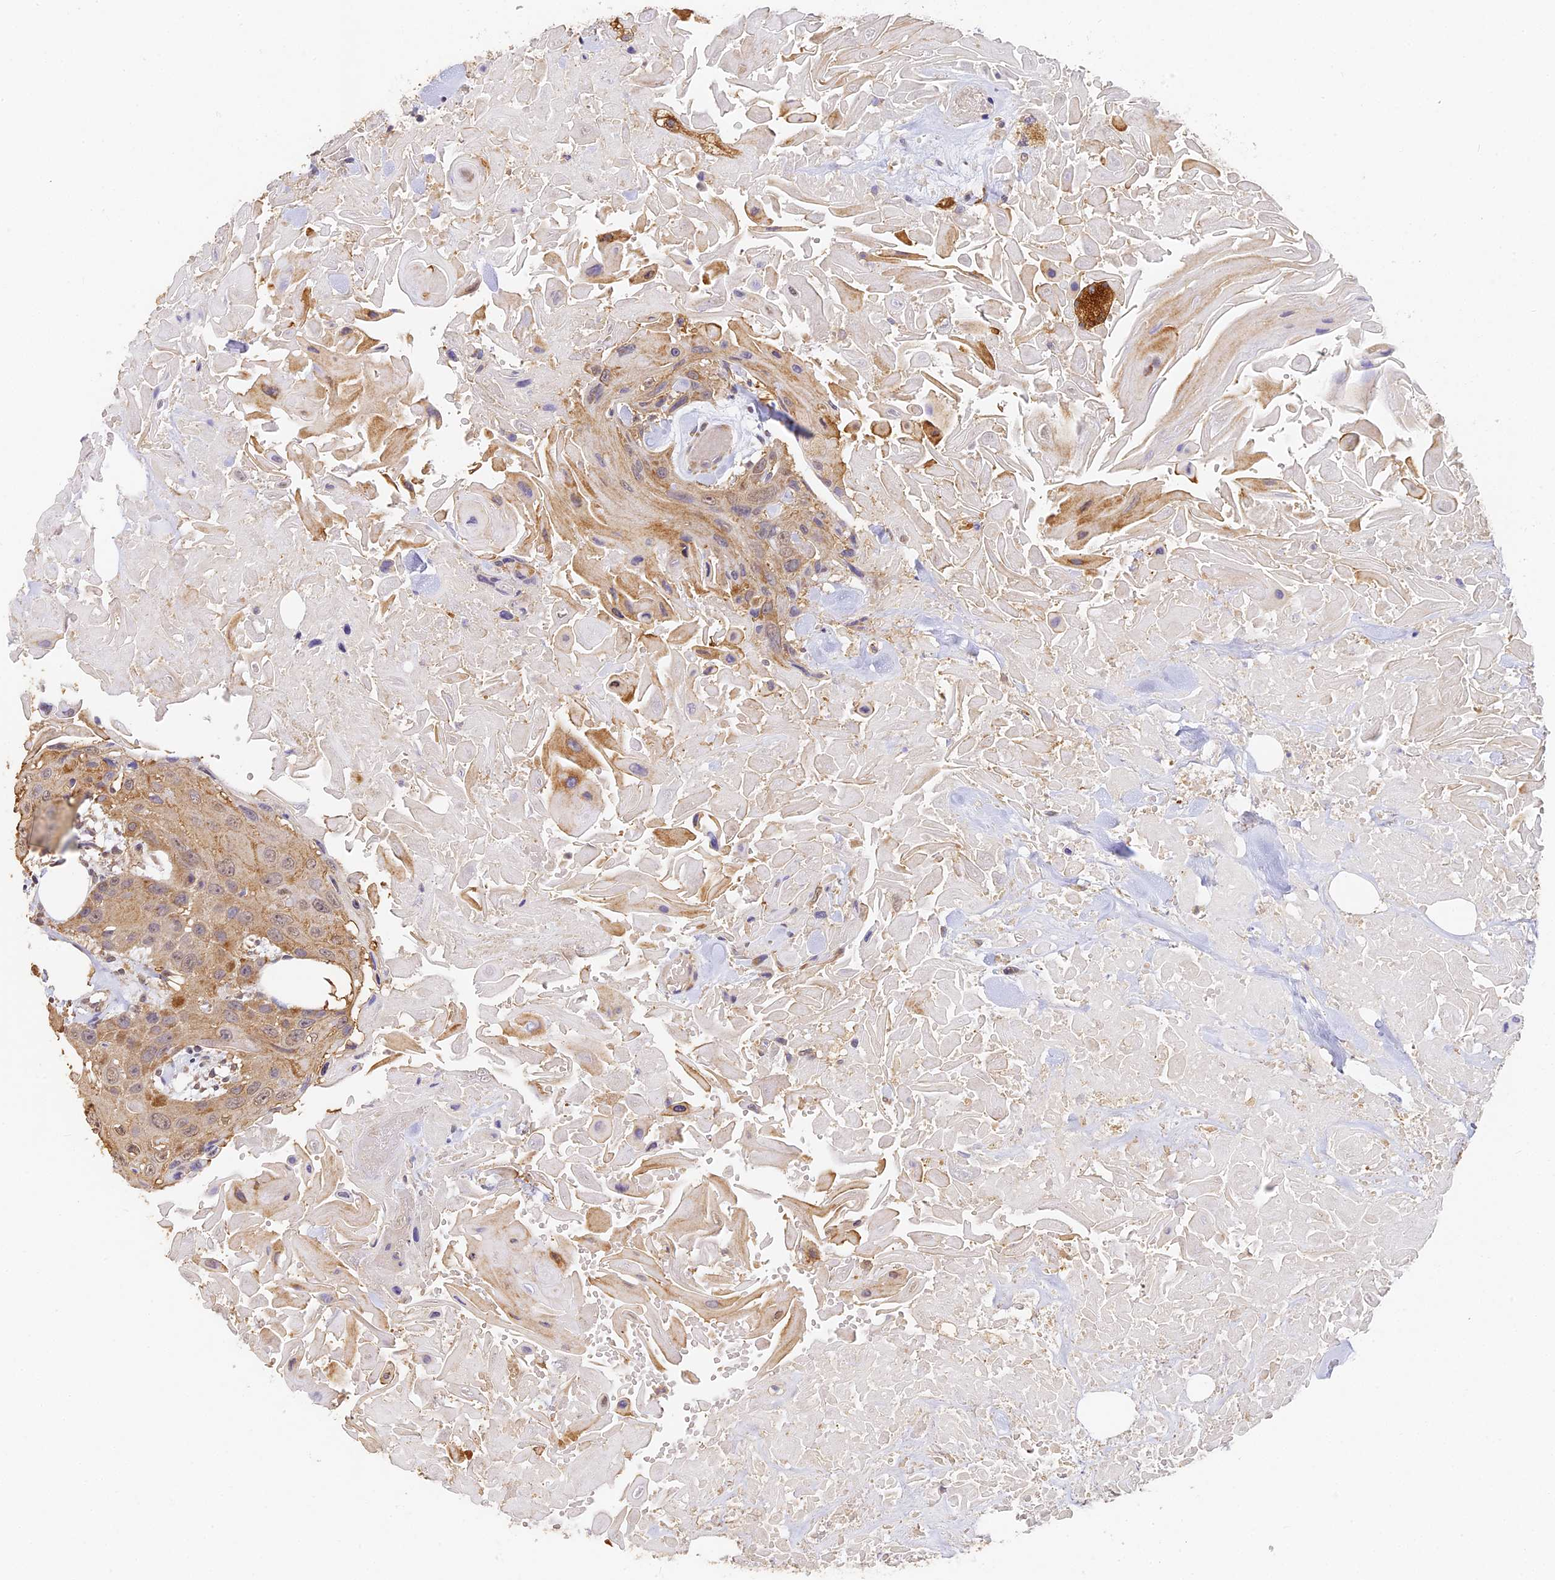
{"staining": {"intensity": "weak", "quantity": ">75%", "location": "cytoplasmic/membranous,nuclear"}, "tissue": "head and neck cancer", "cell_type": "Tumor cells", "image_type": "cancer", "snomed": [{"axis": "morphology", "description": "Squamous cell carcinoma, NOS"}, {"axis": "topography", "description": "Head-Neck"}], "caption": "This is a photomicrograph of IHC staining of head and neck squamous cell carcinoma, which shows weak positivity in the cytoplasmic/membranous and nuclear of tumor cells.", "gene": "SLC11A1", "patient": {"sex": "male", "age": 81}}